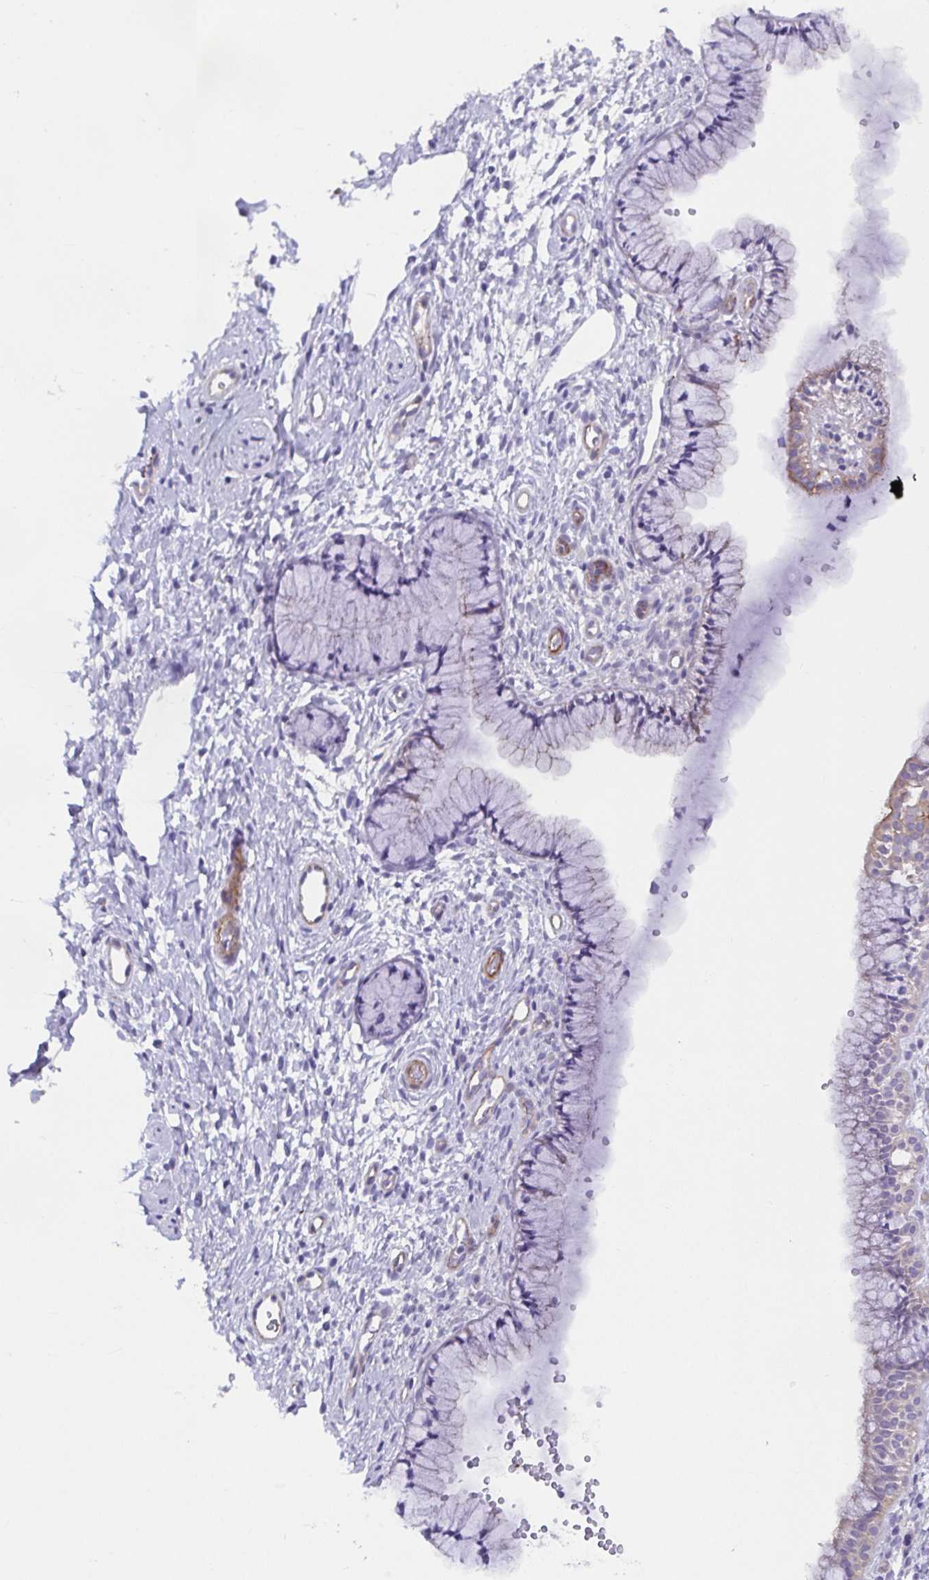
{"staining": {"intensity": "moderate", "quantity": "<25%", "location": "cytoplasmic/membranous"}, "tissue": "cervix", "cell_type": "Glandular cells", "image_type": "normal", "snomed": [{"axis": "morphology", "description": "Normal tissue, NOS"}, {"axis": "topography", "description": "Cervix"}], "caption": "A high-resolution photomicrograph shows immunohistochemistry (IHC) staining of benign cervix, which exhibits moderate cytoplasmic/membranous expression in approximately <25% of glandular cells.", "gene": "TRAM2", "patient": {"sex": "female", "age": 36}}